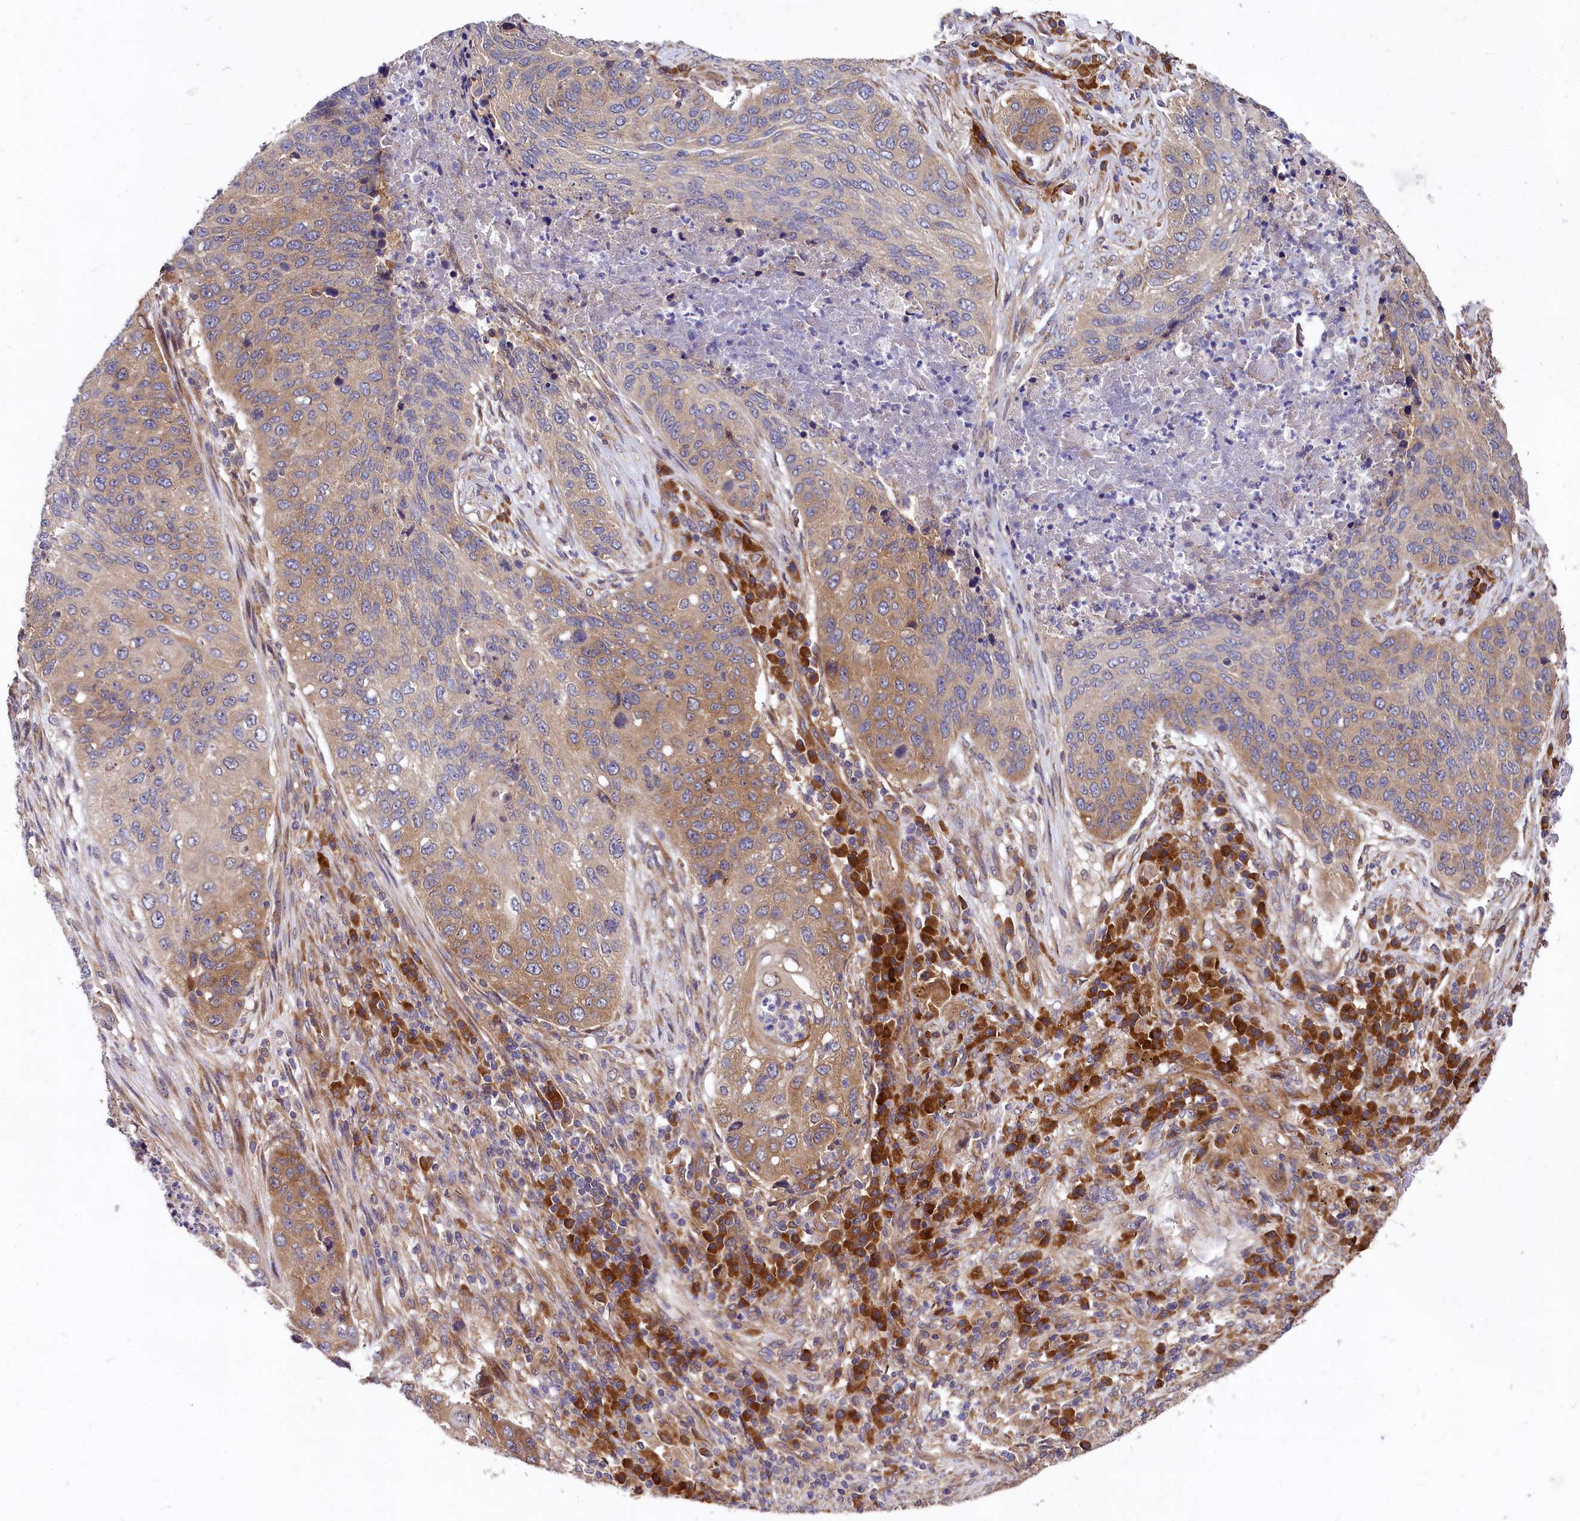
{"staining": {"intensity": "moderate", "quantity": ">75%", "location": "cytoplasmic/membranous"}, "tissue": "lung cancer", "cell_type": "Tumor cells", "image_type": "cancer", "snomed": [{"axis": "morphology", "description": "Squamous cell carcinoma, NOS"}, {"axis": "topography", "description": "Lung"}], "caption": "Tumor cells show moderate cytoplasmic/membranous staining in approximately >75% of cells in squamous cell carcinoma (lung). Immunohistochemistry (ihc) stains the protein of interest in brown and the nuclei are stained blue.", "gene": "EIF2B2", "patient": {"sex": "female", "age": 63}}